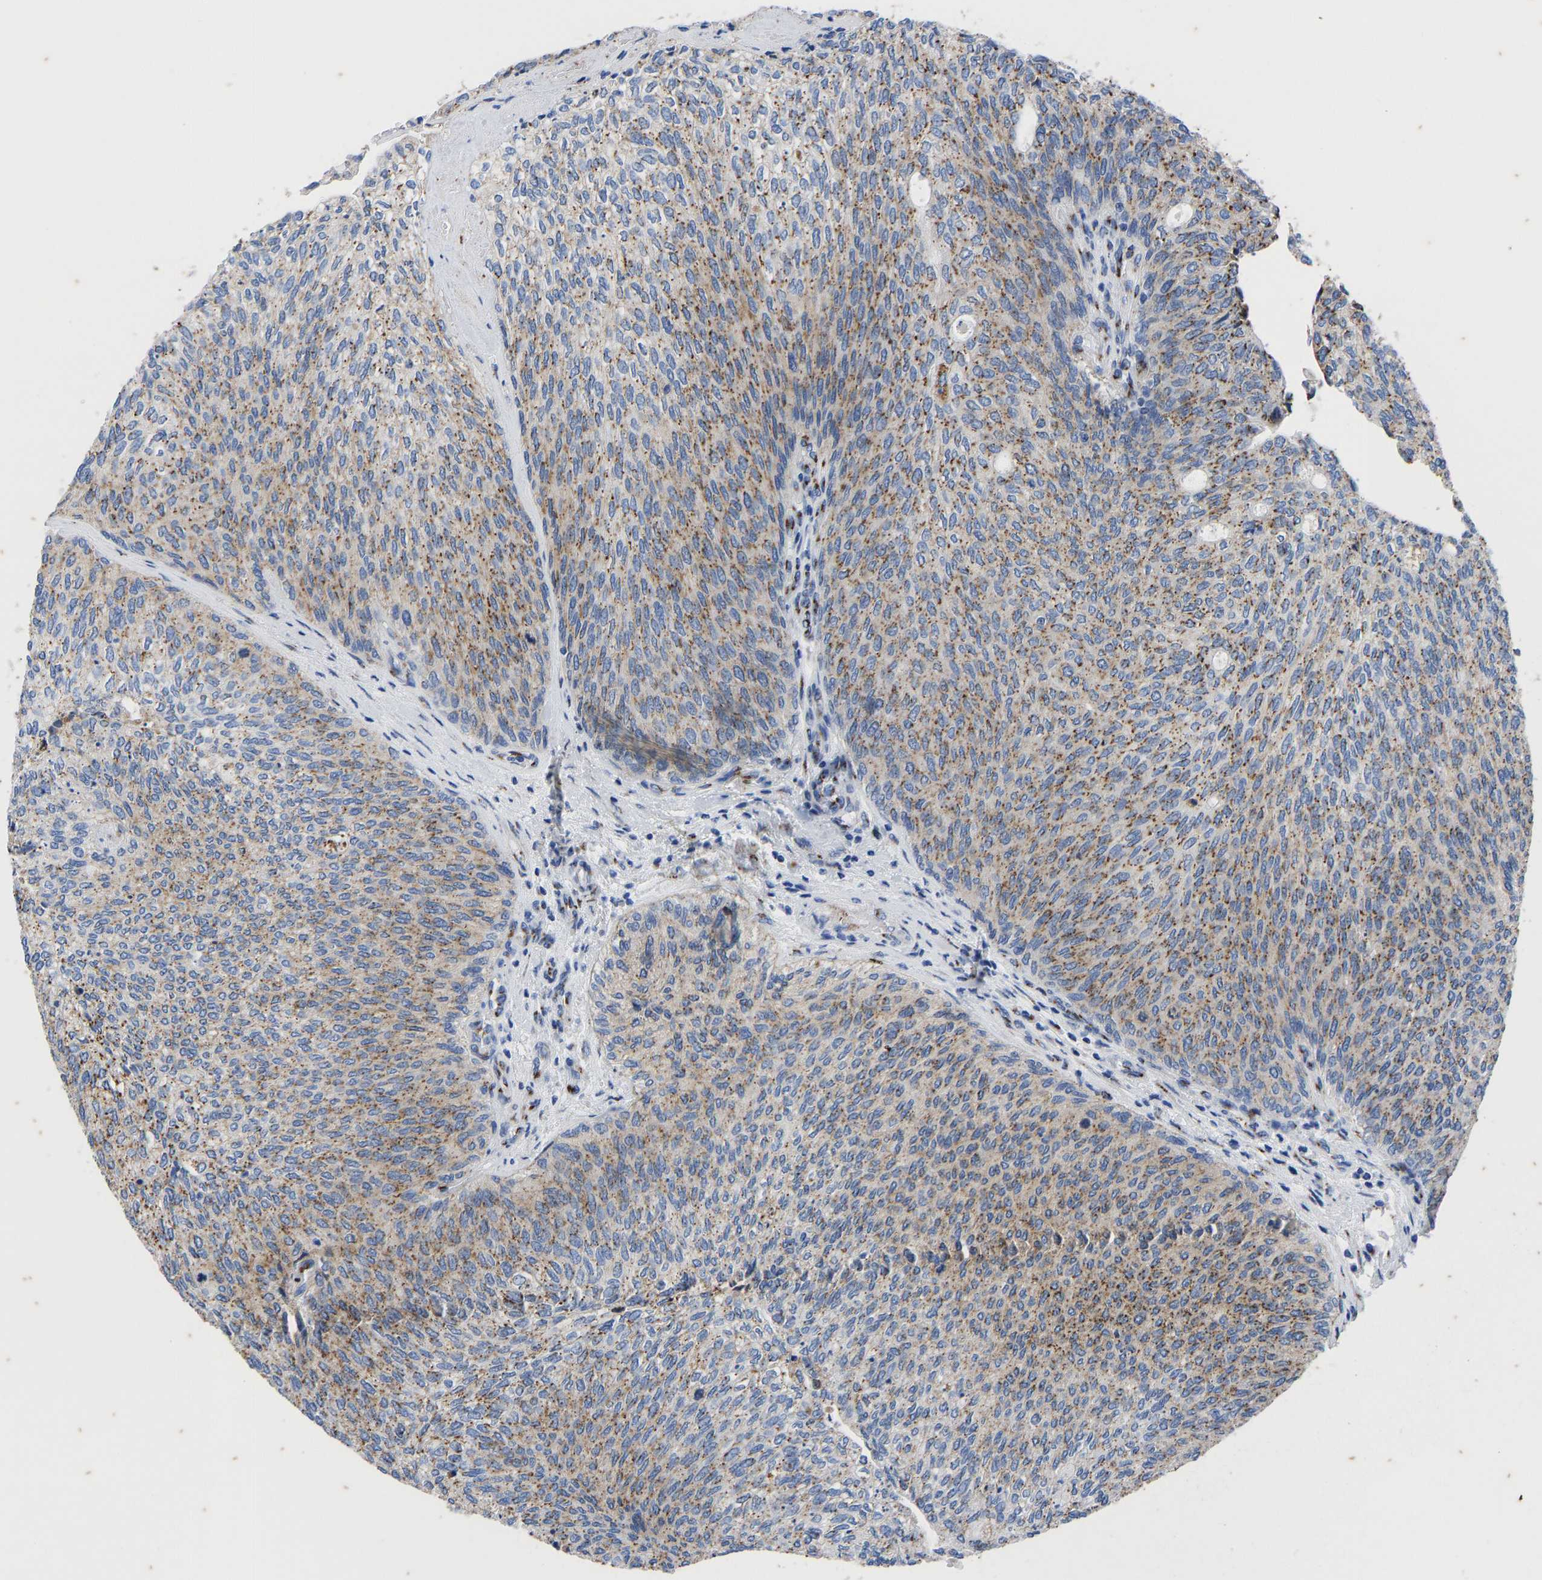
{"staining": {"intensity": "moderate", "quantity": ">75%", "location": "cytoplasmic/membranous"}, "tissue": "urothelial cancer", "cell_type": "Tumor cells", "image_type": "cancer", "snomed": [{"axis": "morphology", "description": "Urothelial carcinoma, Low grade"}, {"axis": "topography", "description": "Urinary bladder"}], "caption": "Immunohistochemistry micrograph of human urothelial carcinoma (low-grade) stained for a protein (brown), which reveals medium levels of moderate cytoplasmic/membranous positivity in approximately >75% of tumor cells.", "gene": "TMEM87A", "patient": {"sex": "female", "age": 79}}